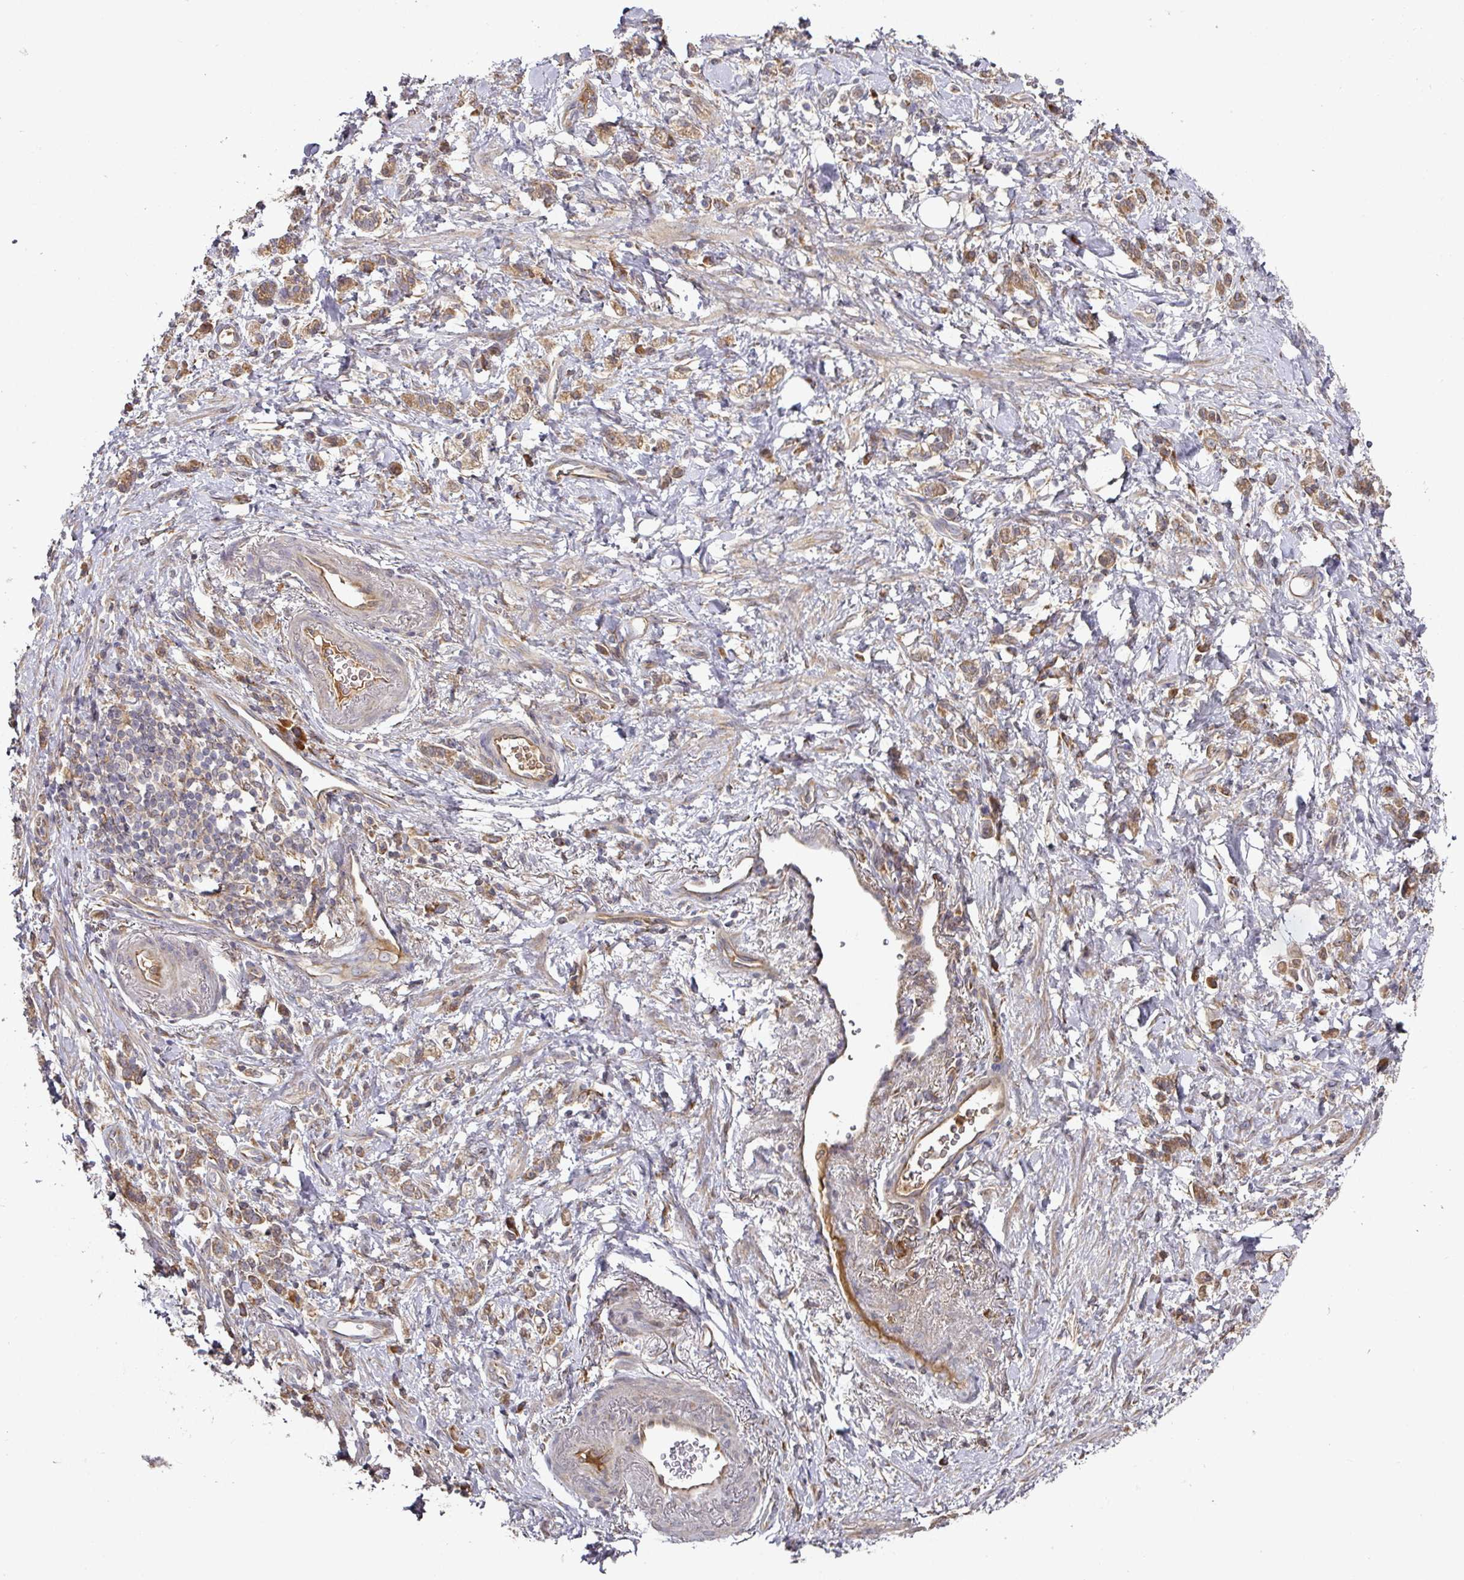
{"staining": {"intensity": "moderate", "quantity": ">75%", "location": "cytoplasmic/membranous"}, "tissue": "stomach cancer", "cell_type": "Tumor cells", "image_type": "cancer", "snomed": [{"axis": "morphology", "description": "Adenocarcinoma, NOS"}, {"axis": "topography", "description": "Stomach"}], "caption": "Adenocarcinoma (stomach) stained with DAB IHC exhibits medium levels of moderate cytoplasmic/membranous positivity in about >75% of tumor cells.", "gene": "CEP95", "patient": {"sex": "male", "age": 77}}